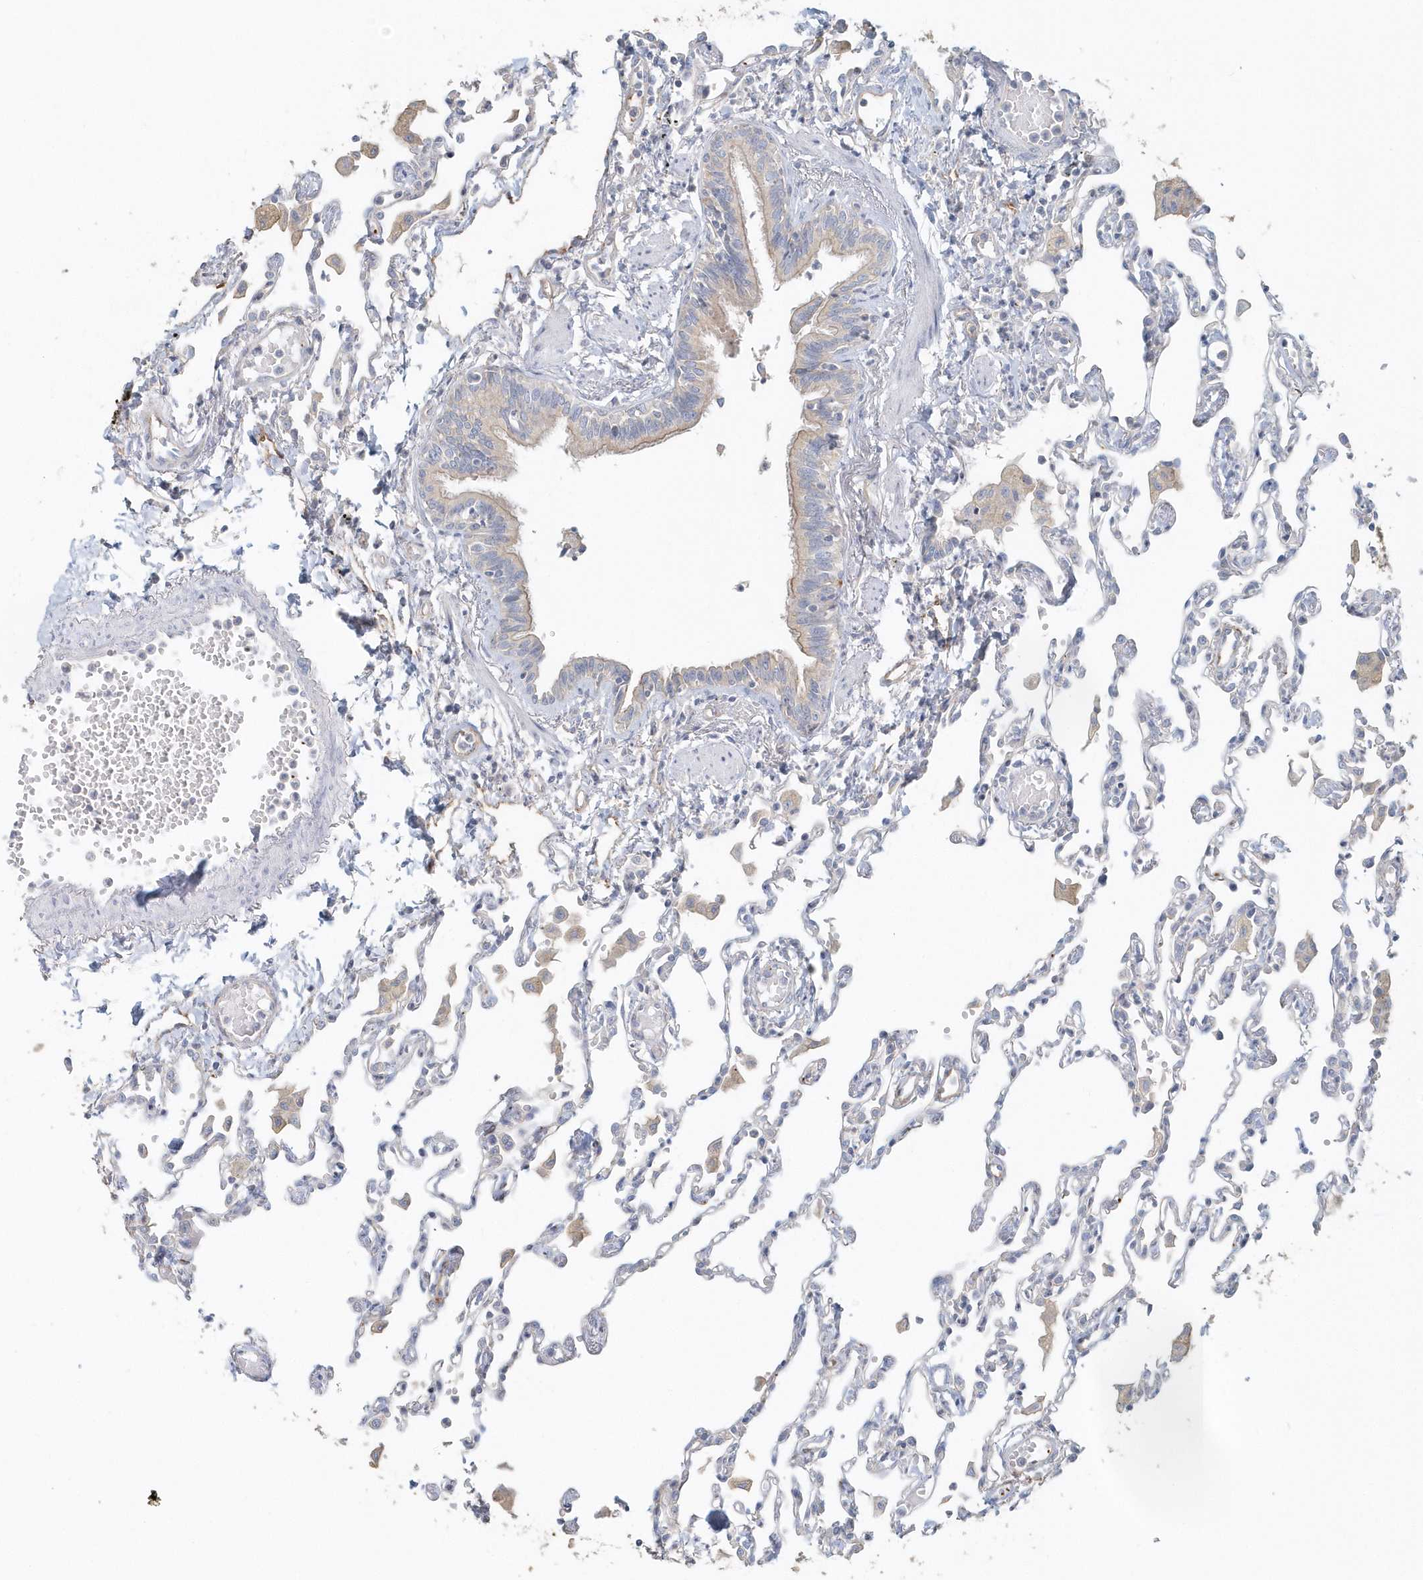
{"staining": {"intensity": "negative", "quantity": "none", "location": "none"}, "tissue": "lung", "cell_type": "Alveolar cells", "image_type": "normal", "snomed": [{"axis": "morphology", "description": "Normal tissue, NOS"}, {"axis": "topography", "description": "Bronchus"}, {"axis": "topography", "description": "Lung"}], "caption": "Alveolar cells show no significant protein positivity in normal lung.", "gene": "MMRN1", "patient": {"sex": "female", "age": 49}}